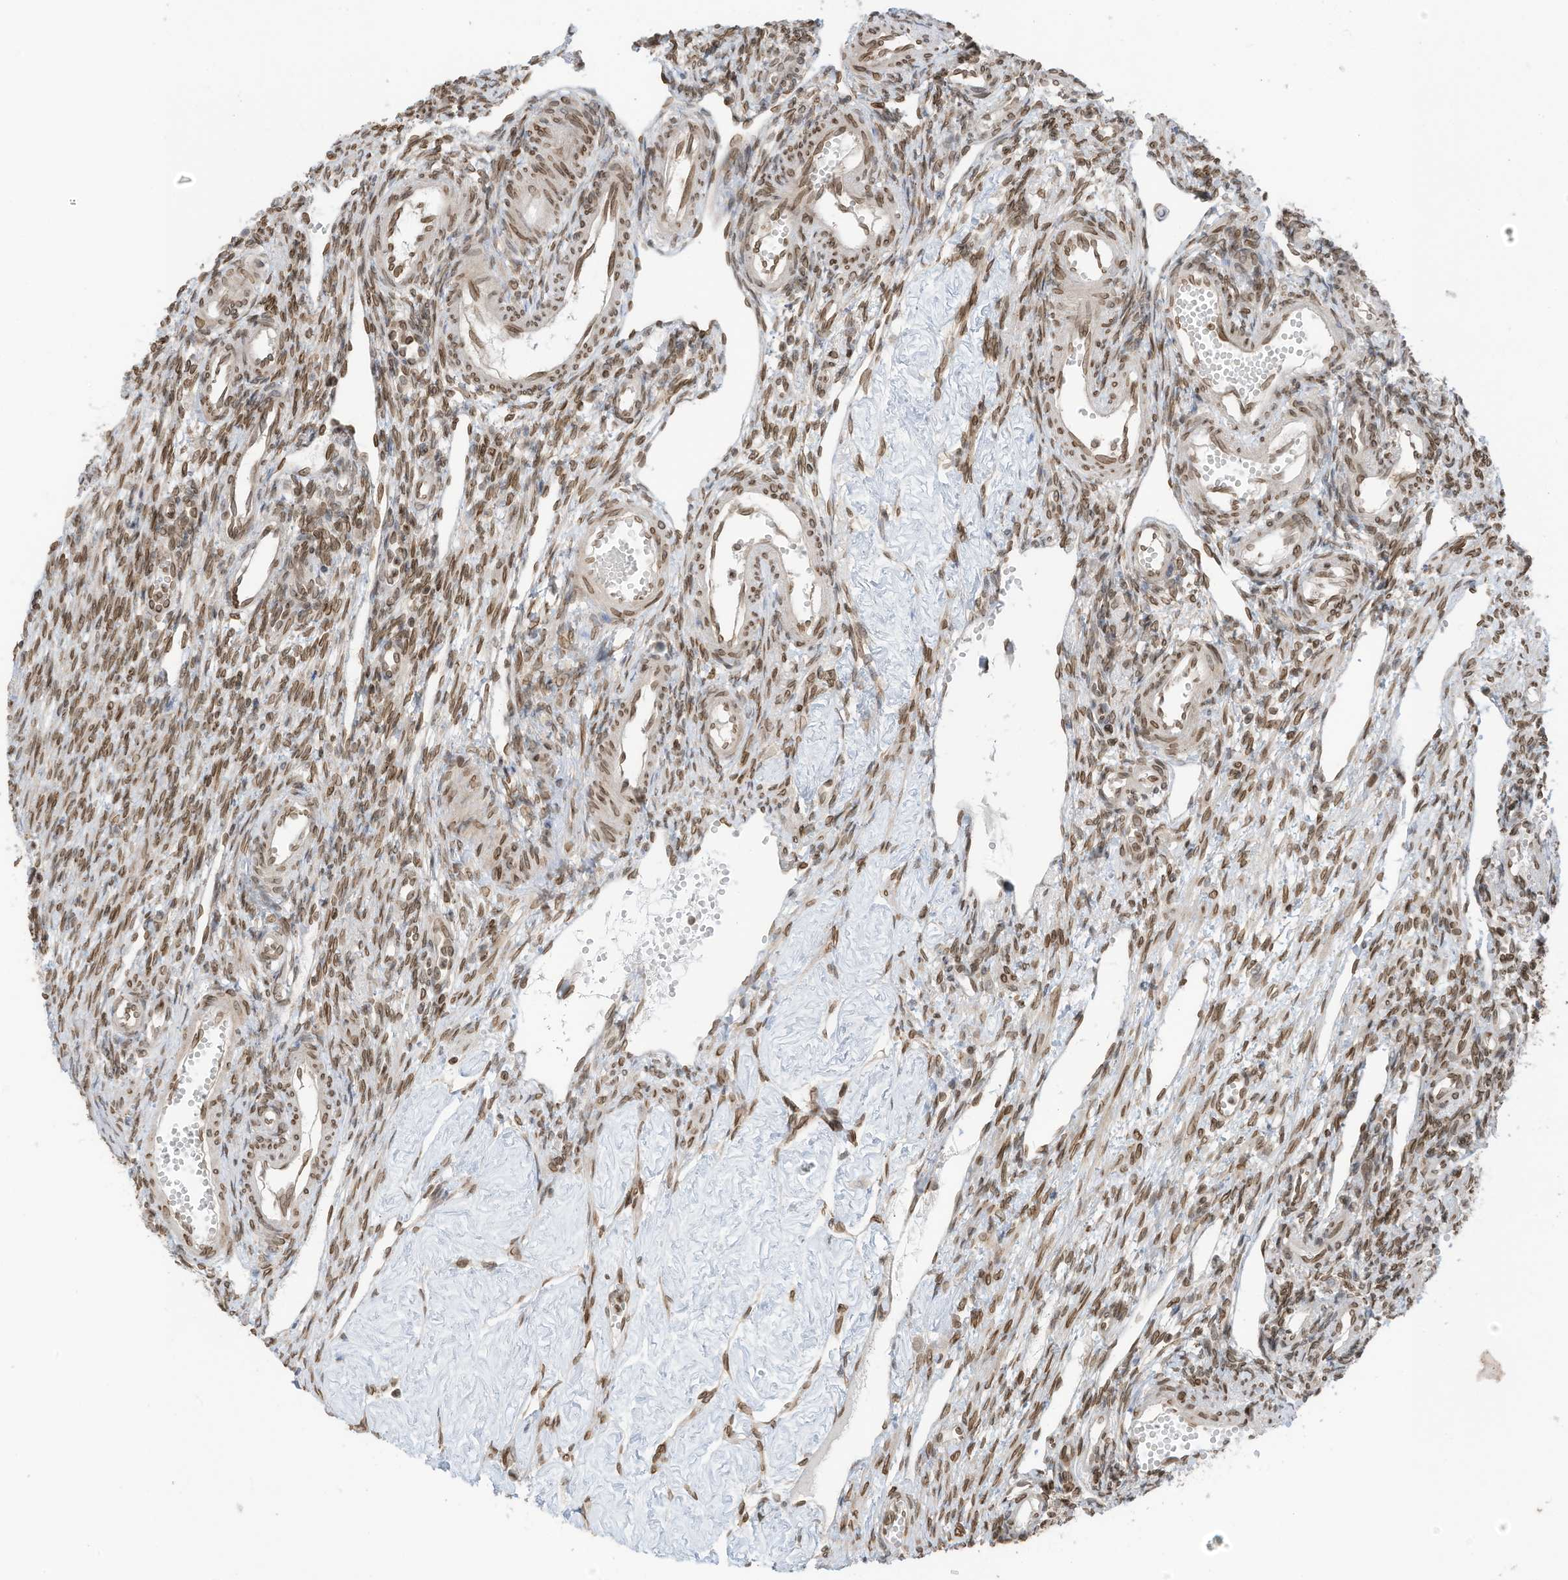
{"staining": {"intensity": "weak", "quantity": ">75%", "location": "cytoplasmic/membranous"}, "tissue": "ovary", "cell_type": "Follicle cells", "image_type": "normal", "snomed": [{"axis": "morphology", "description": "Normal tissue, NOS"}, {"axis": "morphology", "description": "Cyst, NOS"}, {"axis": "topography", "description": "Ovary"}], "caption": "Immunohistochemistry (IHC) (DAB) staining of unremarkable ovary displays weak cytoplasmic/membranous protein expression in approximately >75% of follicle cells. (DAB (3,3'-diaminobenzidine) = brown stain, brightfield microscopy at high magnification).", "gene": "RABL3", "patient": {"sex": "female", "age": 33}}